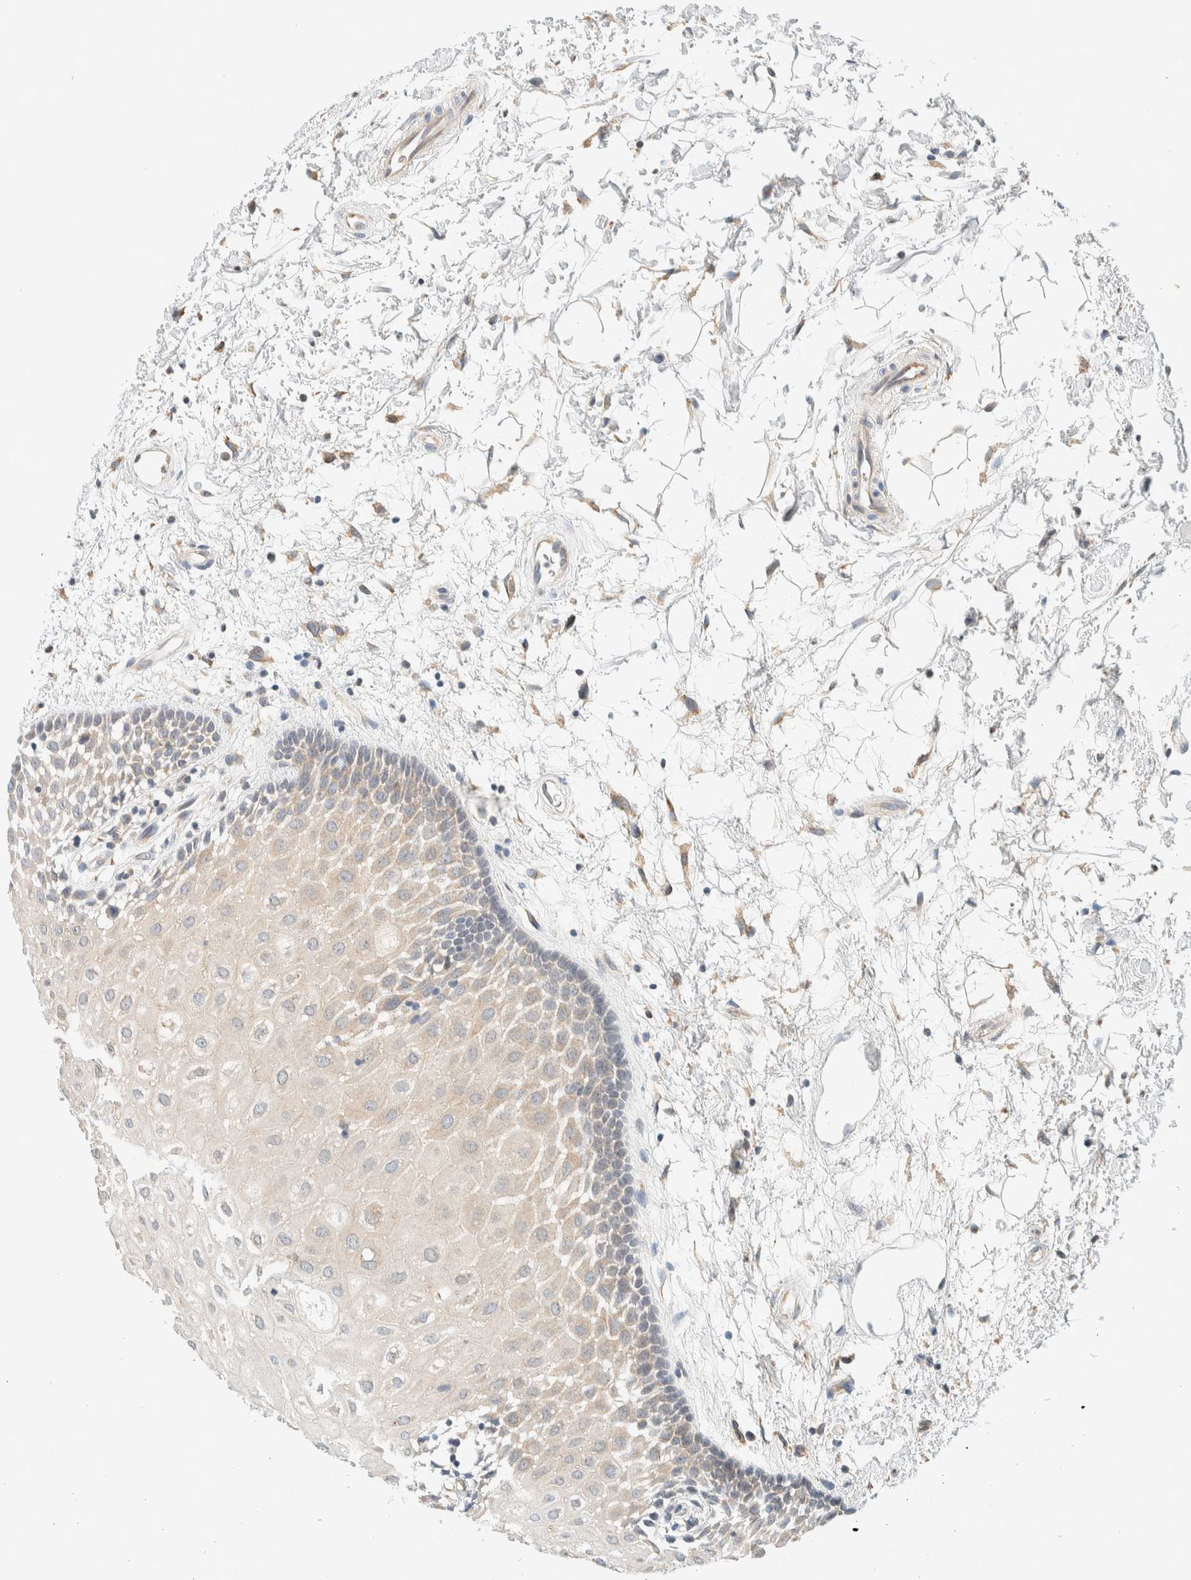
{"staining": {"intensity": "weak", "quantity": "25%-75%", "location": "cytoplasmic/membranous"}, "tissue": "oral mucosa", "cell_type": "Squamous epithelial cells", "image_type": "normal", "snomed": [{"axis": "morphology", "description": "Normal tissue, NOS"}, {"axis": "topography", "description": "Skeletal muscle"}, {"axis": "topography", "description": "Oral tissue"}, {"axis": "topography", "description": "Peripheral nerve tissue"}], "caption": "DAB immunohistochemical staining of benign oral mucosa demonstrates weak cytoplasmic/membranous protein expression in about 25%-75% of squamous epithelial cells. The protein is shown in brown color, while the nuclei are stained blue.", "gene": "SUMF2", "patient": {"sex": "female", "age": 84}}